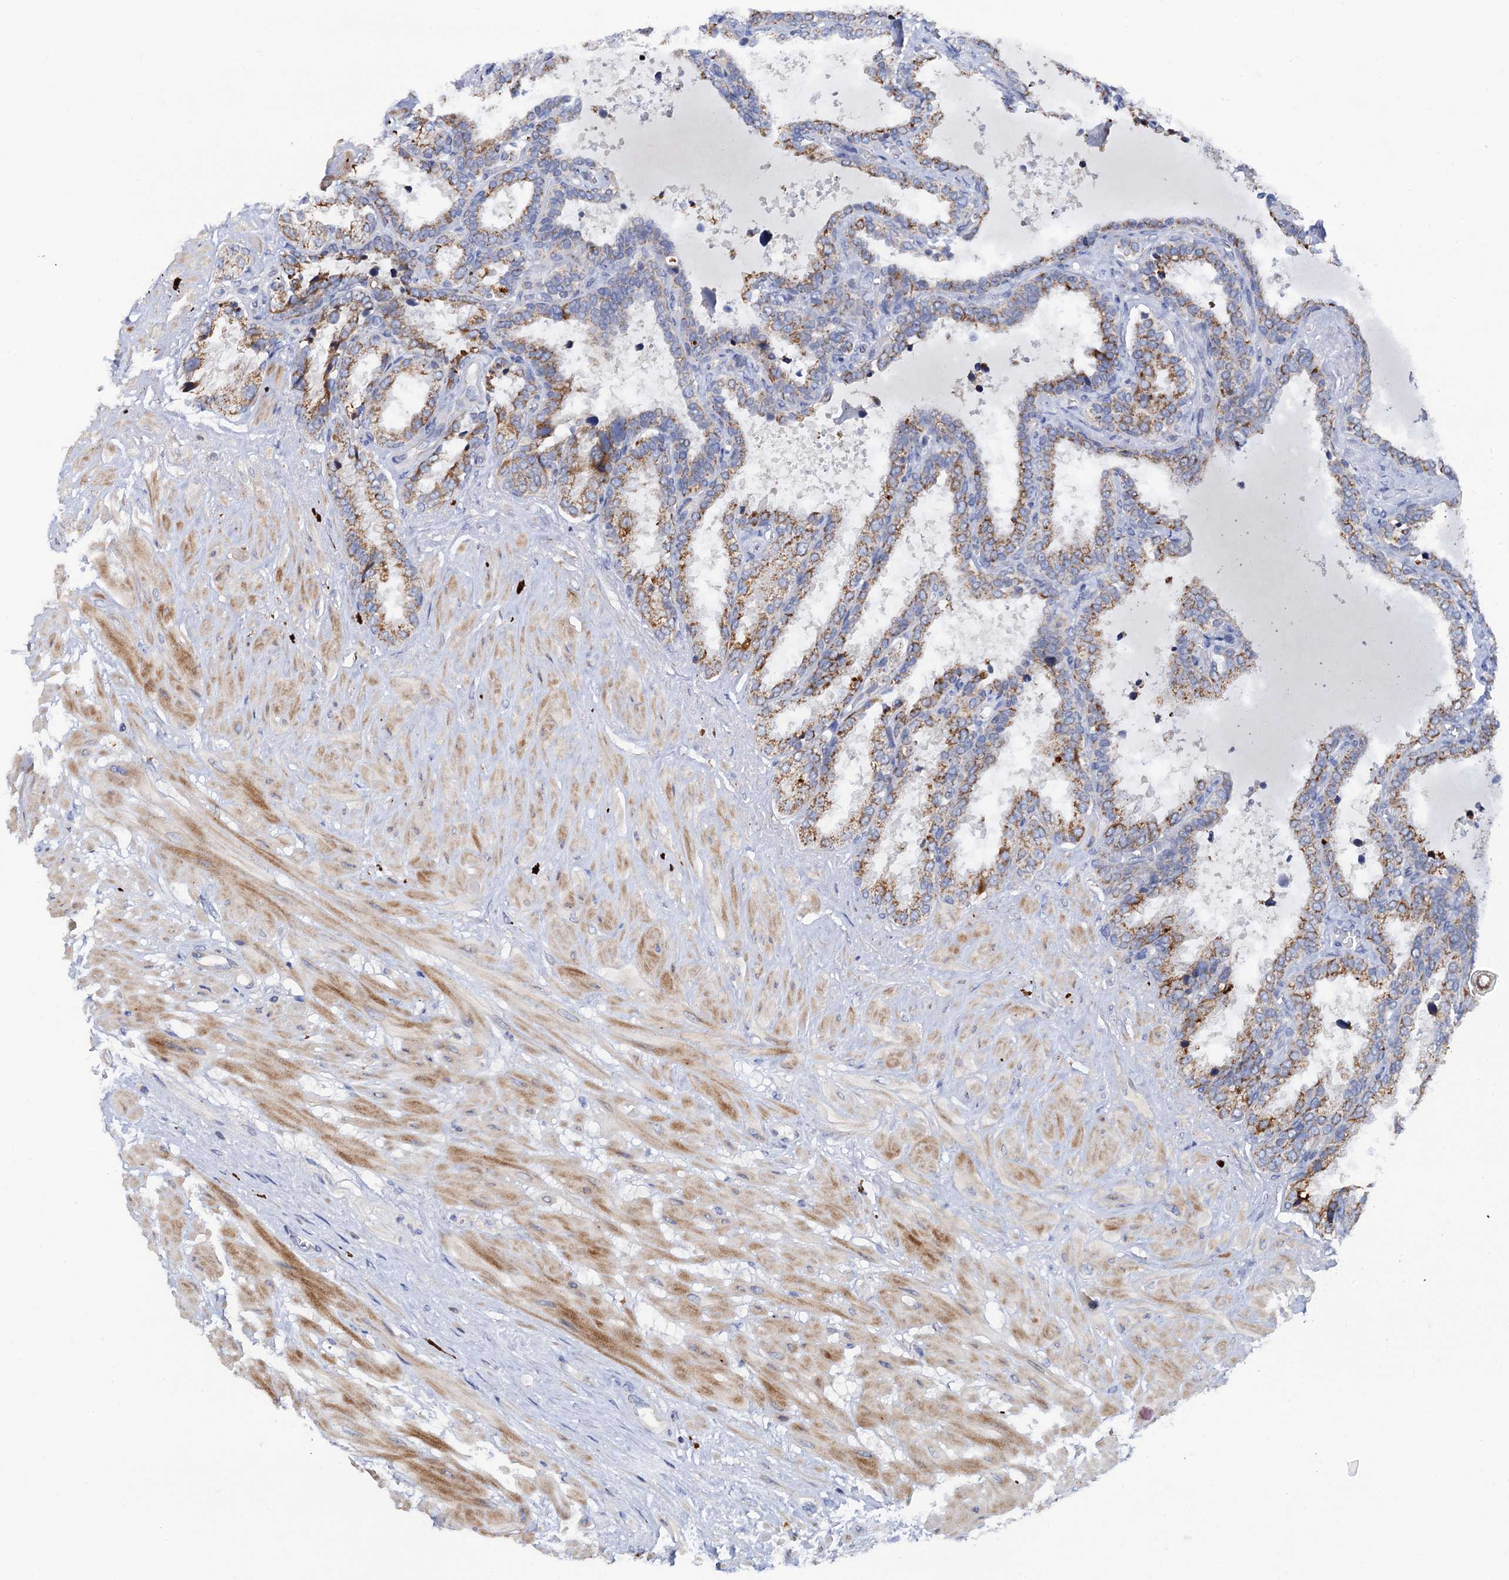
{"staining": {"intensity": "moderate", "quantity": ">75%", "location": "cytoplasmic/membranous"}, "tissue": "seminal vesicle", "cell_type": "Glandular cells", "image_type": "normal", "snomed": [{"axis": "morphology", "description": "Normal tissue, NOS"}, {"axis": "topography", "description": "Seminal veicle"}], "caption": "Seminal vesicle stained with IHC reveals moderate cytoplasmic/membranous positivity in approximately >75% of glandular cells. (Brightfield microscopy of DAB IHC at high magnification).", "gene": "MRPL48", "patient": {"sex": "male", "age": 46}}